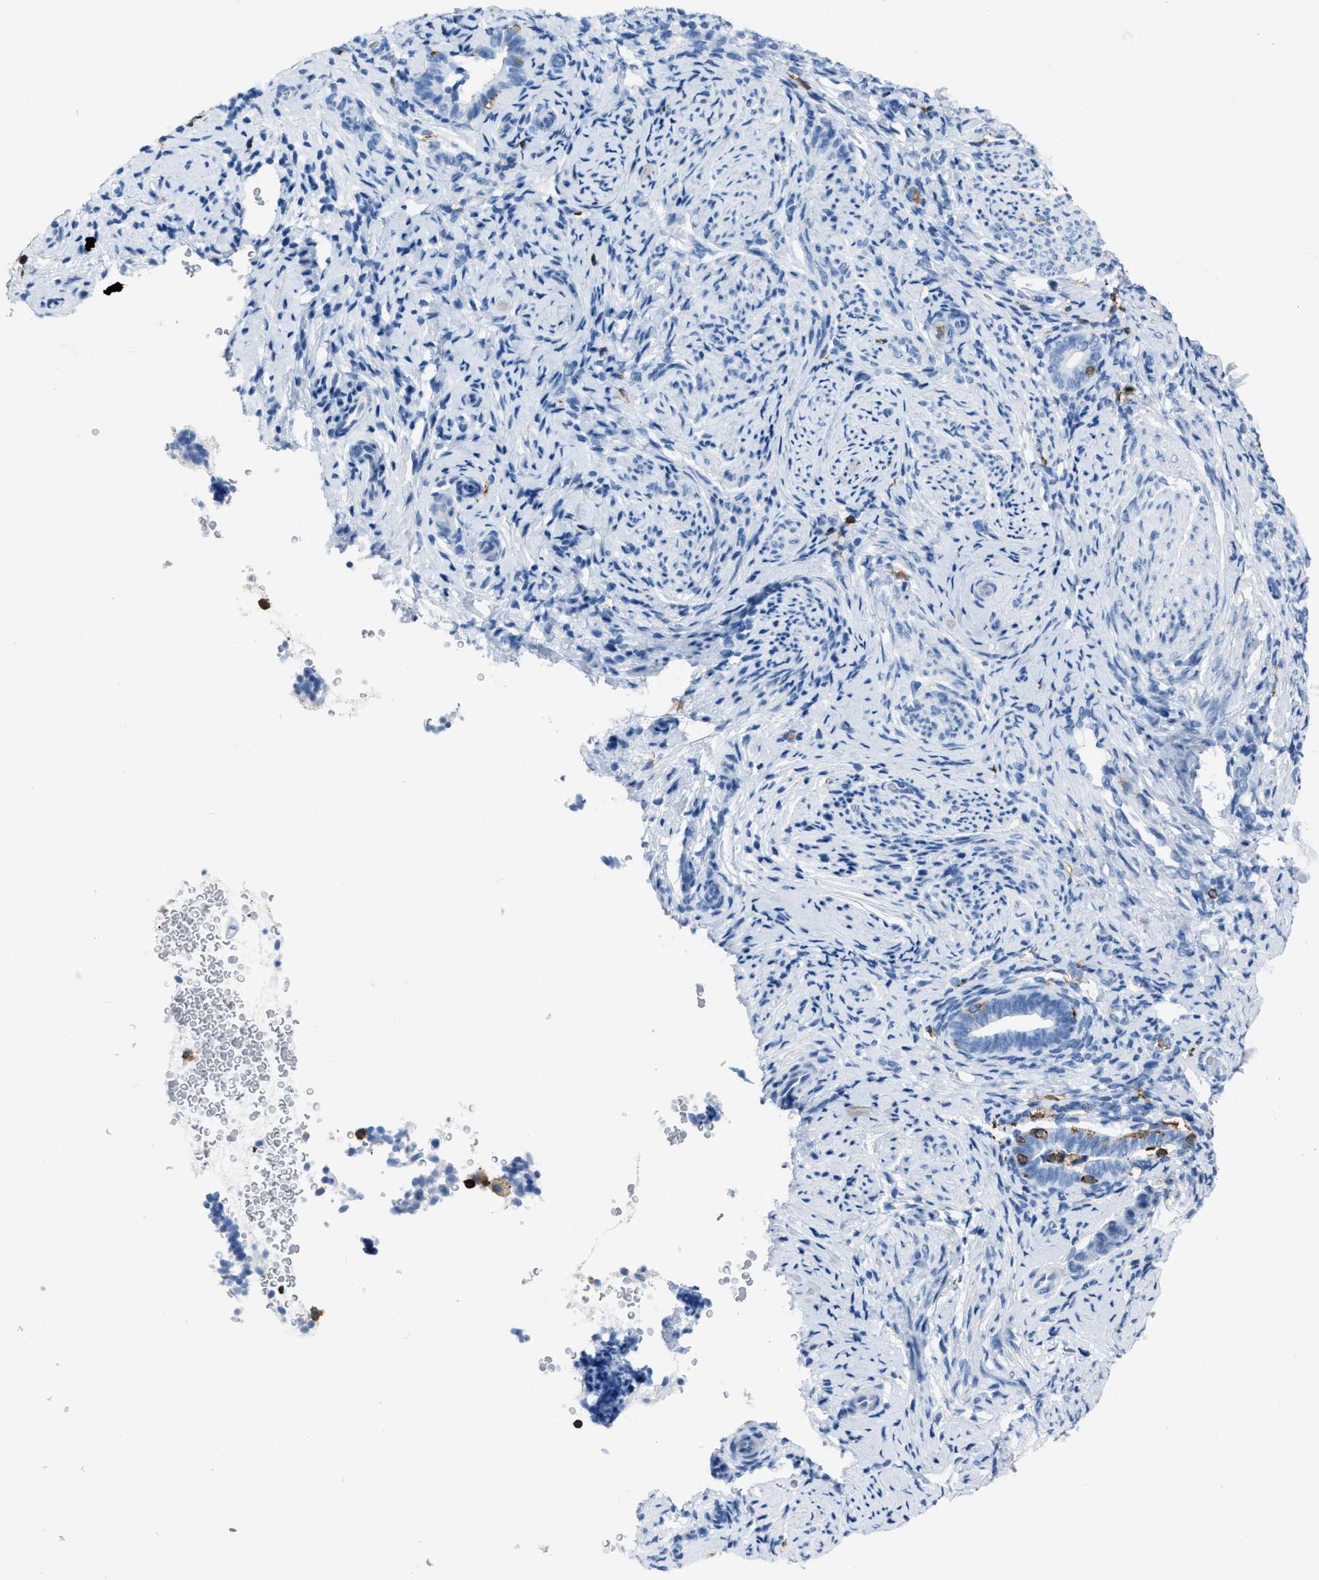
{"staining": {"intensity": "negative", "quantity": "none", "location": "none"}, "tissue": "endometrium", "cell_type": "Cells in endometrial stroma", "image_type": "normal", "snomed": [{"axis": "morphology", "description": "Normal tissue, NOS"}, {"axis": "topography", "description": "Endometrium"}], "caption": "Human endometrium stained for a protein using IHC demonstrates no staining in cells in endometrial stroma.", "gene": "LSP1", "patient": {"sex": "female", "age": 51}}